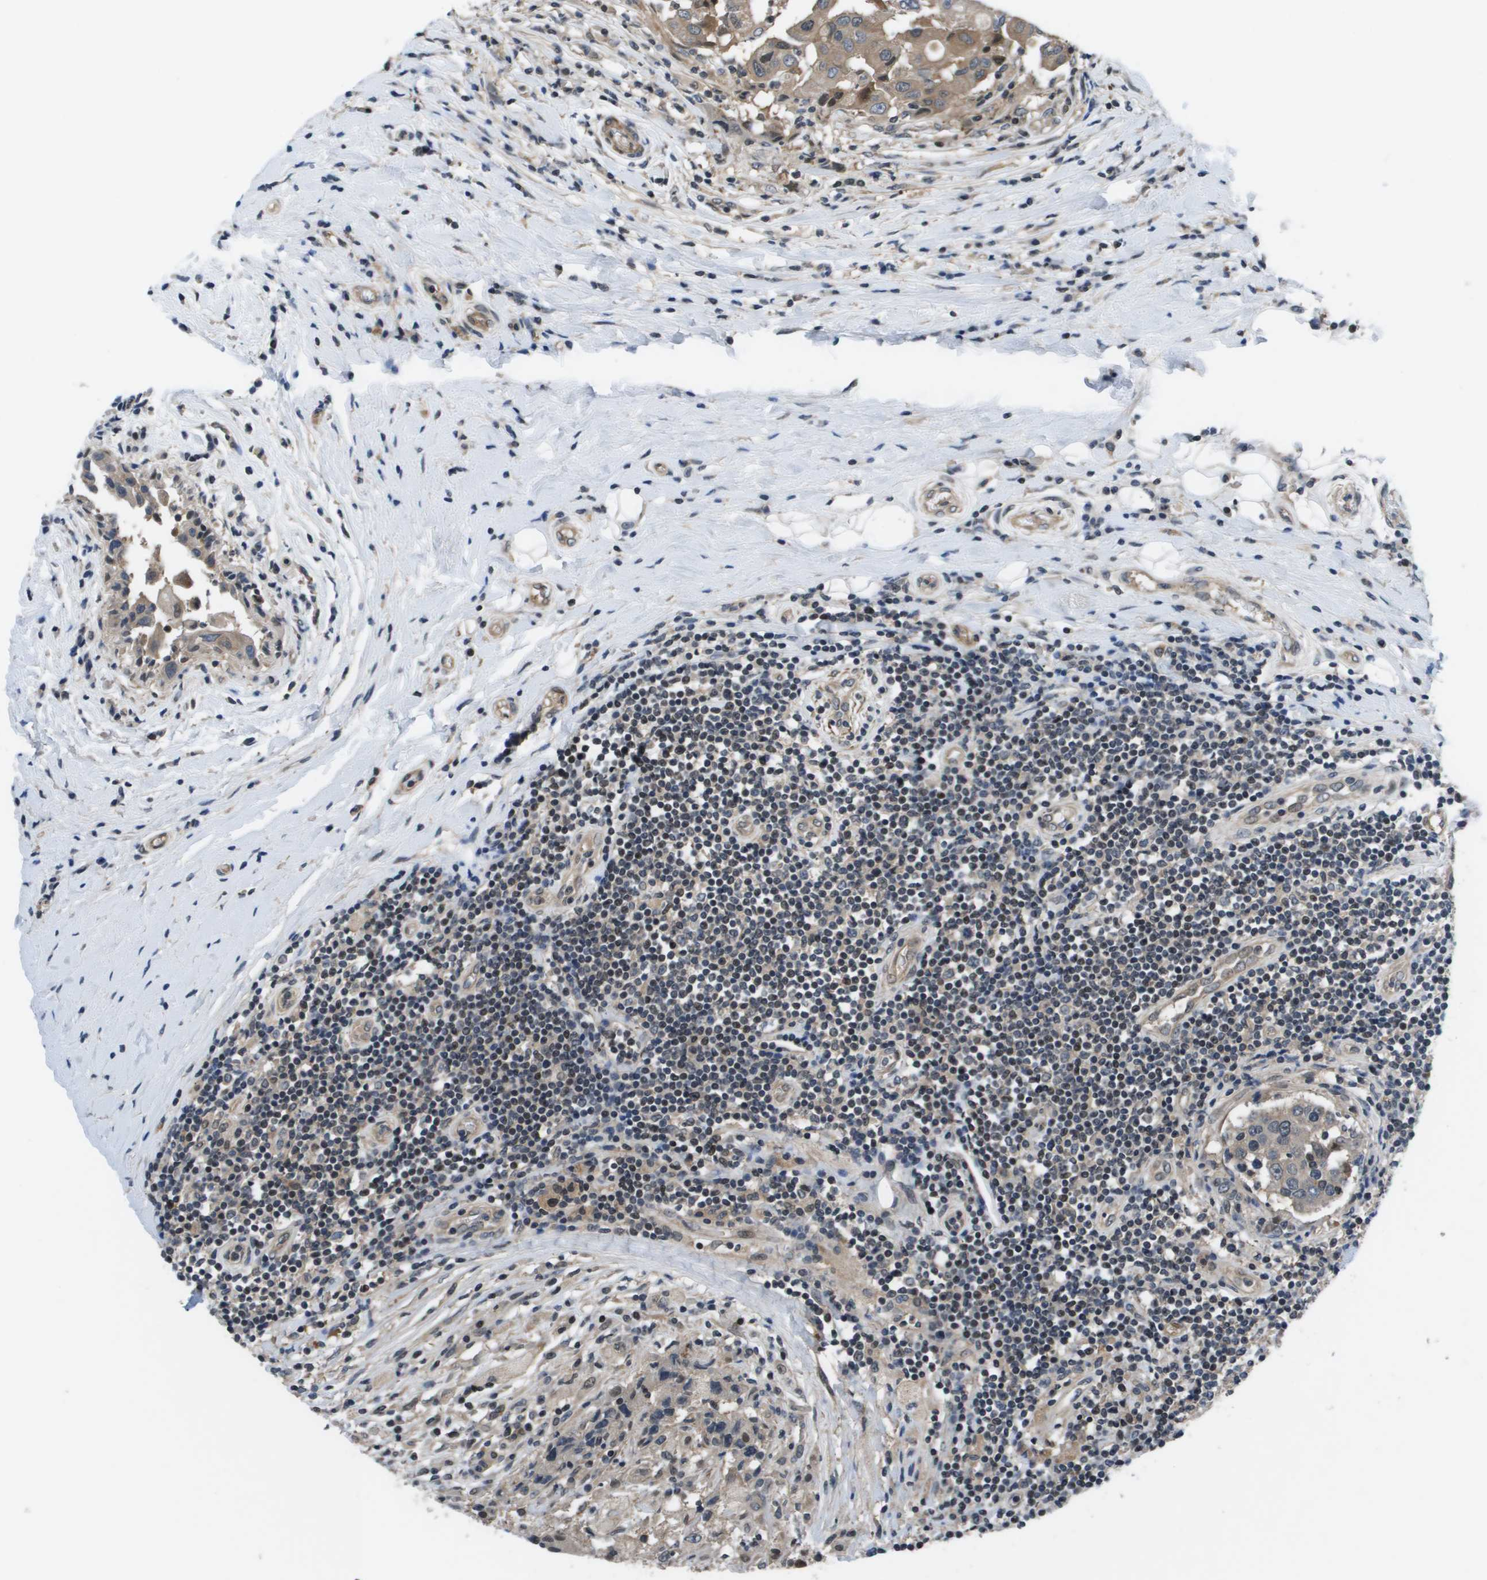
{"staining": {"intensity": "moderate", "quantity": "25%-75%", "location": "cytoplasmic/membranous"}, "tissue": "breast cancer", "cell_type": "Tumor cells", "image_type": "cancer", "snomed": [{"axis": "morphology", "description": "Duct carcinoma"}, {"axis": "topography", "description": "Breast"}], "caption": "Human breast cancer (invasive ductal carcinoma) stained with a brown dye exhibits moderate cytoplasmic/membranous positive positivity in approximately 25%-75% of tumor cells.", "gene": "ENPP5", "patient": {"sex": "female", "age": 27}}